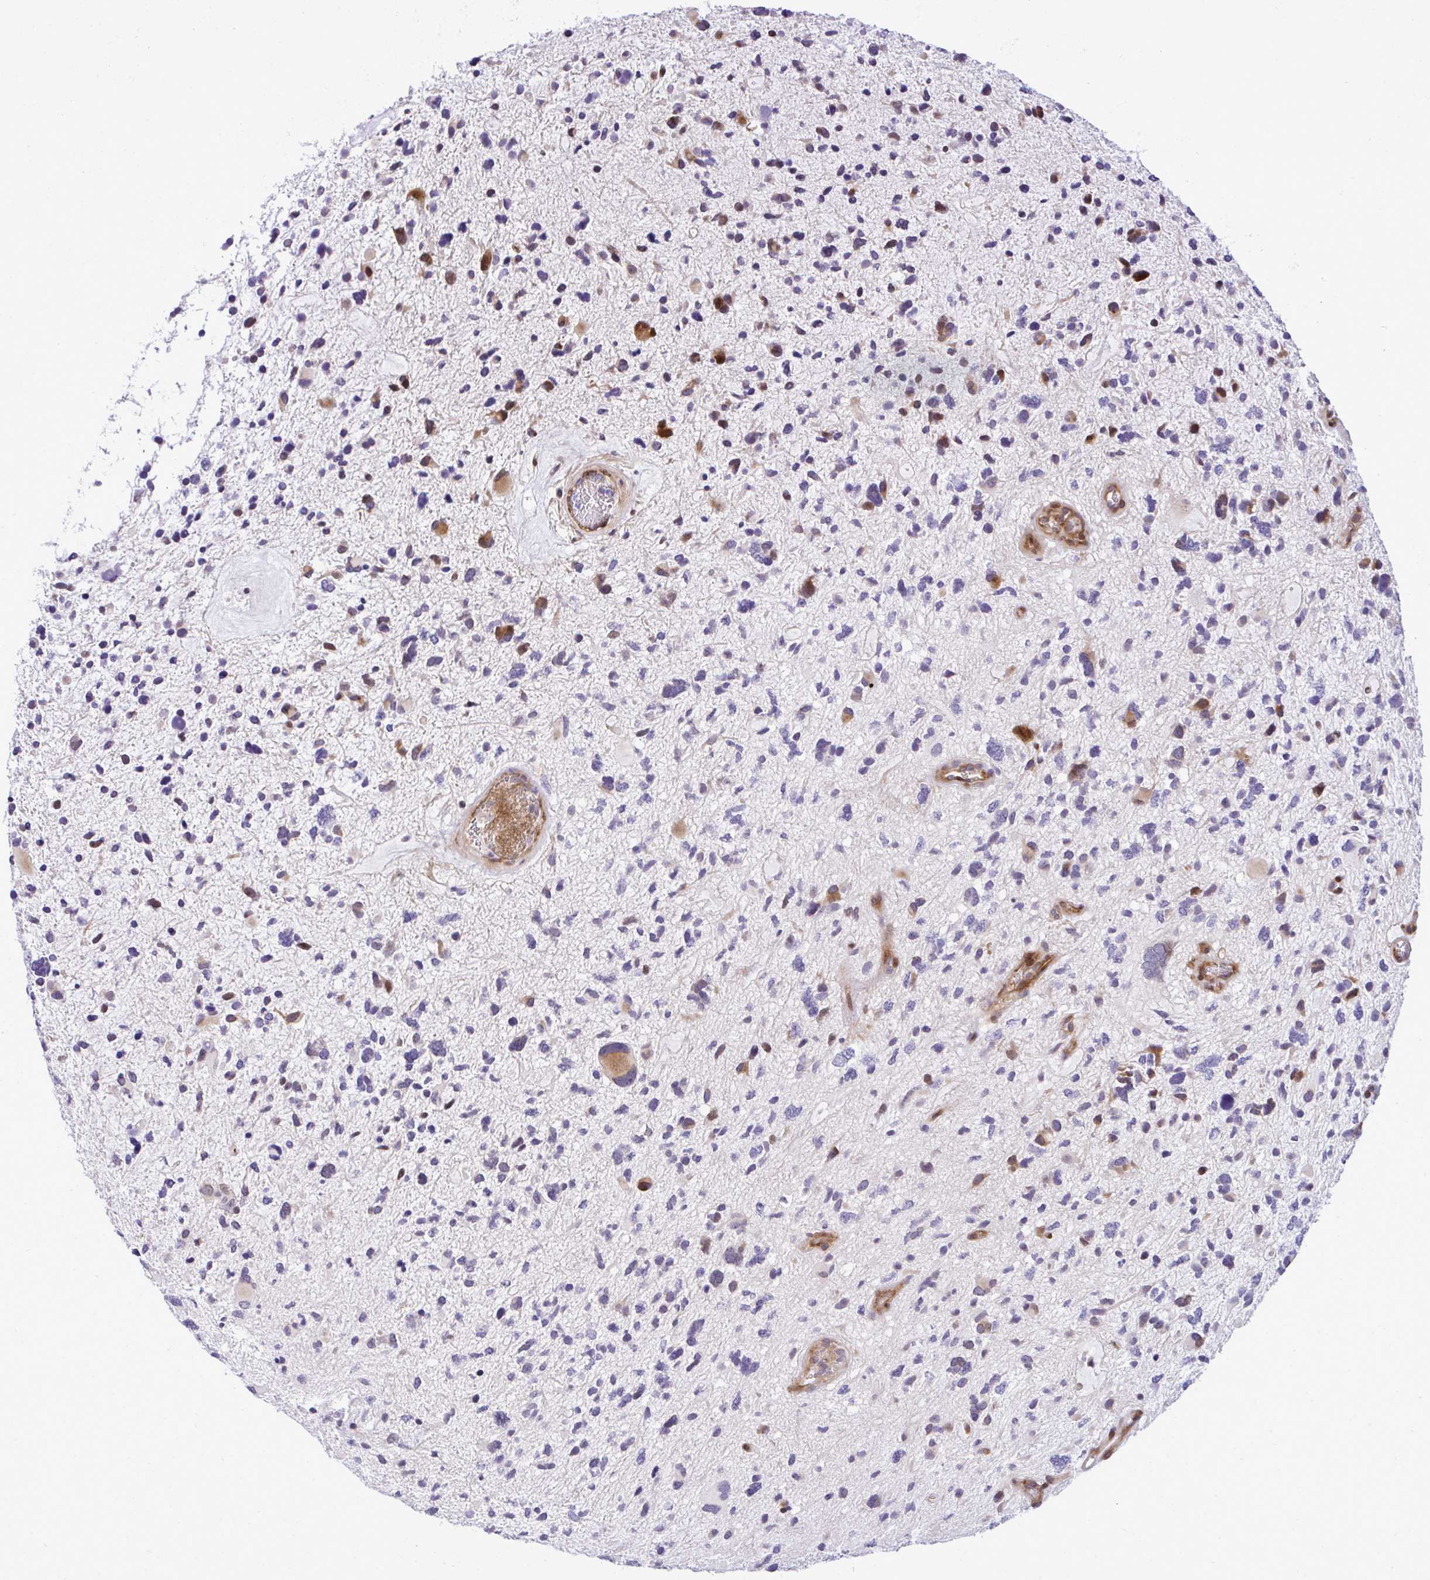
{"staining": {"intensity": "moderate", "quantity": "<25%", "location": "cytoplasmic/membranous,nuclear"}, "tissue": "glioma", "cell_type": "Tumor cells", "image_type": "cancer", "snomed": [{"axis": "morphology", "description": "Glioma, malignant, High grade"}, {"axis": "topography", "description": "Brain"}], "caption": "A brown stain highlights moderate cytoplasmic/membranous and nuclear staining of a protein in glioma tumor cells.", "gene": "CASTOR2", "patient": {"sex": "female", "age": 11}}